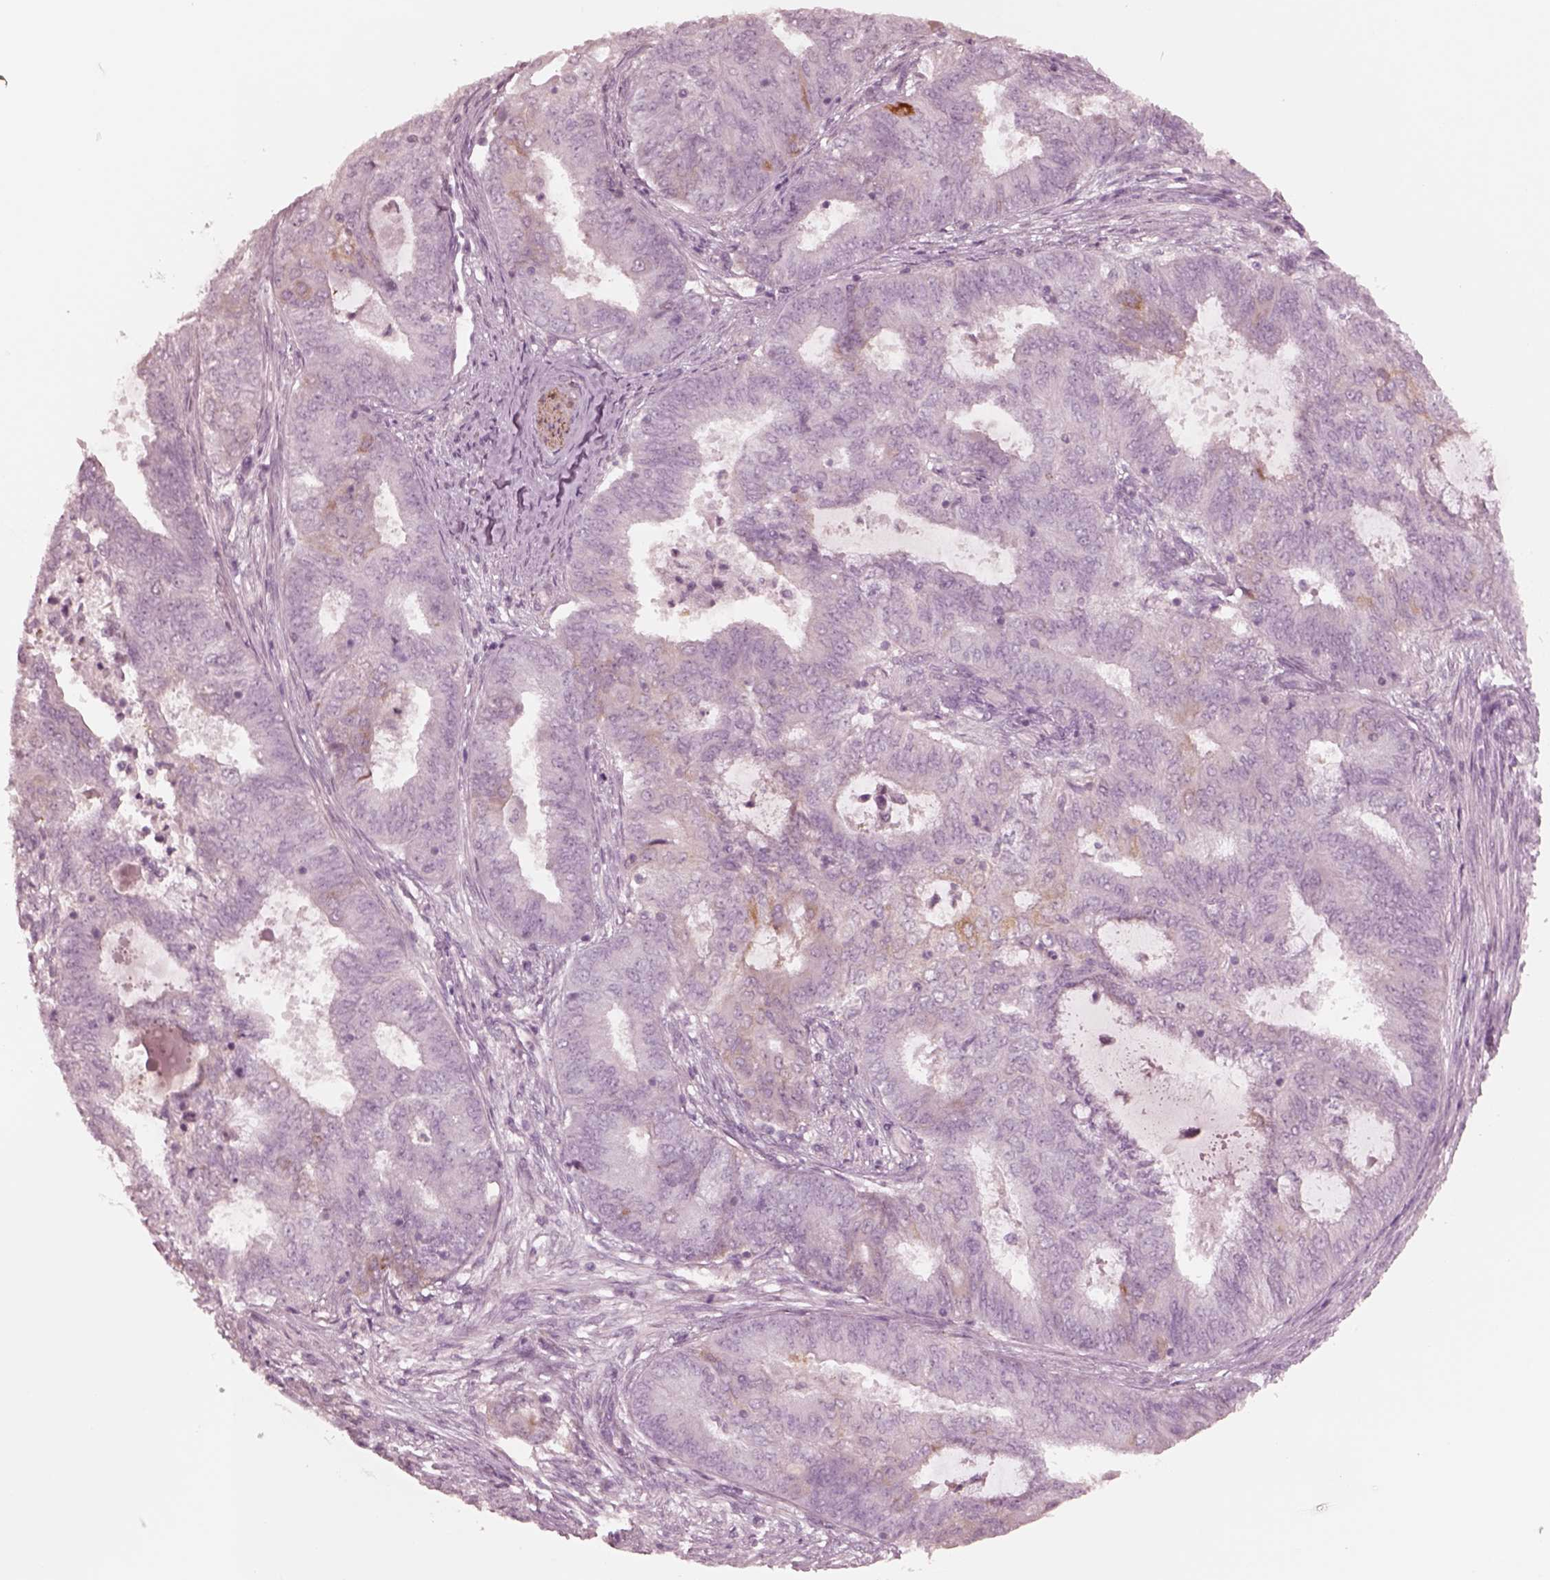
{"staining": {"intensity": "negative", "quantity": "none", "location": "none"}, "tissue": "endometrial cancer", "cell_type": "Tumor cells", "image_type": "cancer", "snomed": [{"axis": "morphology", "description": "Adenocarcinoma, NOS"}, {"axis": "topography", "description": "Endometrium"}], "caption": "High power microscopy micrograph of an immunohistochemistry photomicrograph of endometrial adenocarcinoma, revealing no significant staining in tumor cells. Brightfield microscopy of immunohistochemistry stained with DAB (3,3'-diaminobenzidine) (brown) and hematoxylin (blue), captured at high magnification.", "gene": "DNAAF9", "patient": {"sex": "female", "age": 62}}